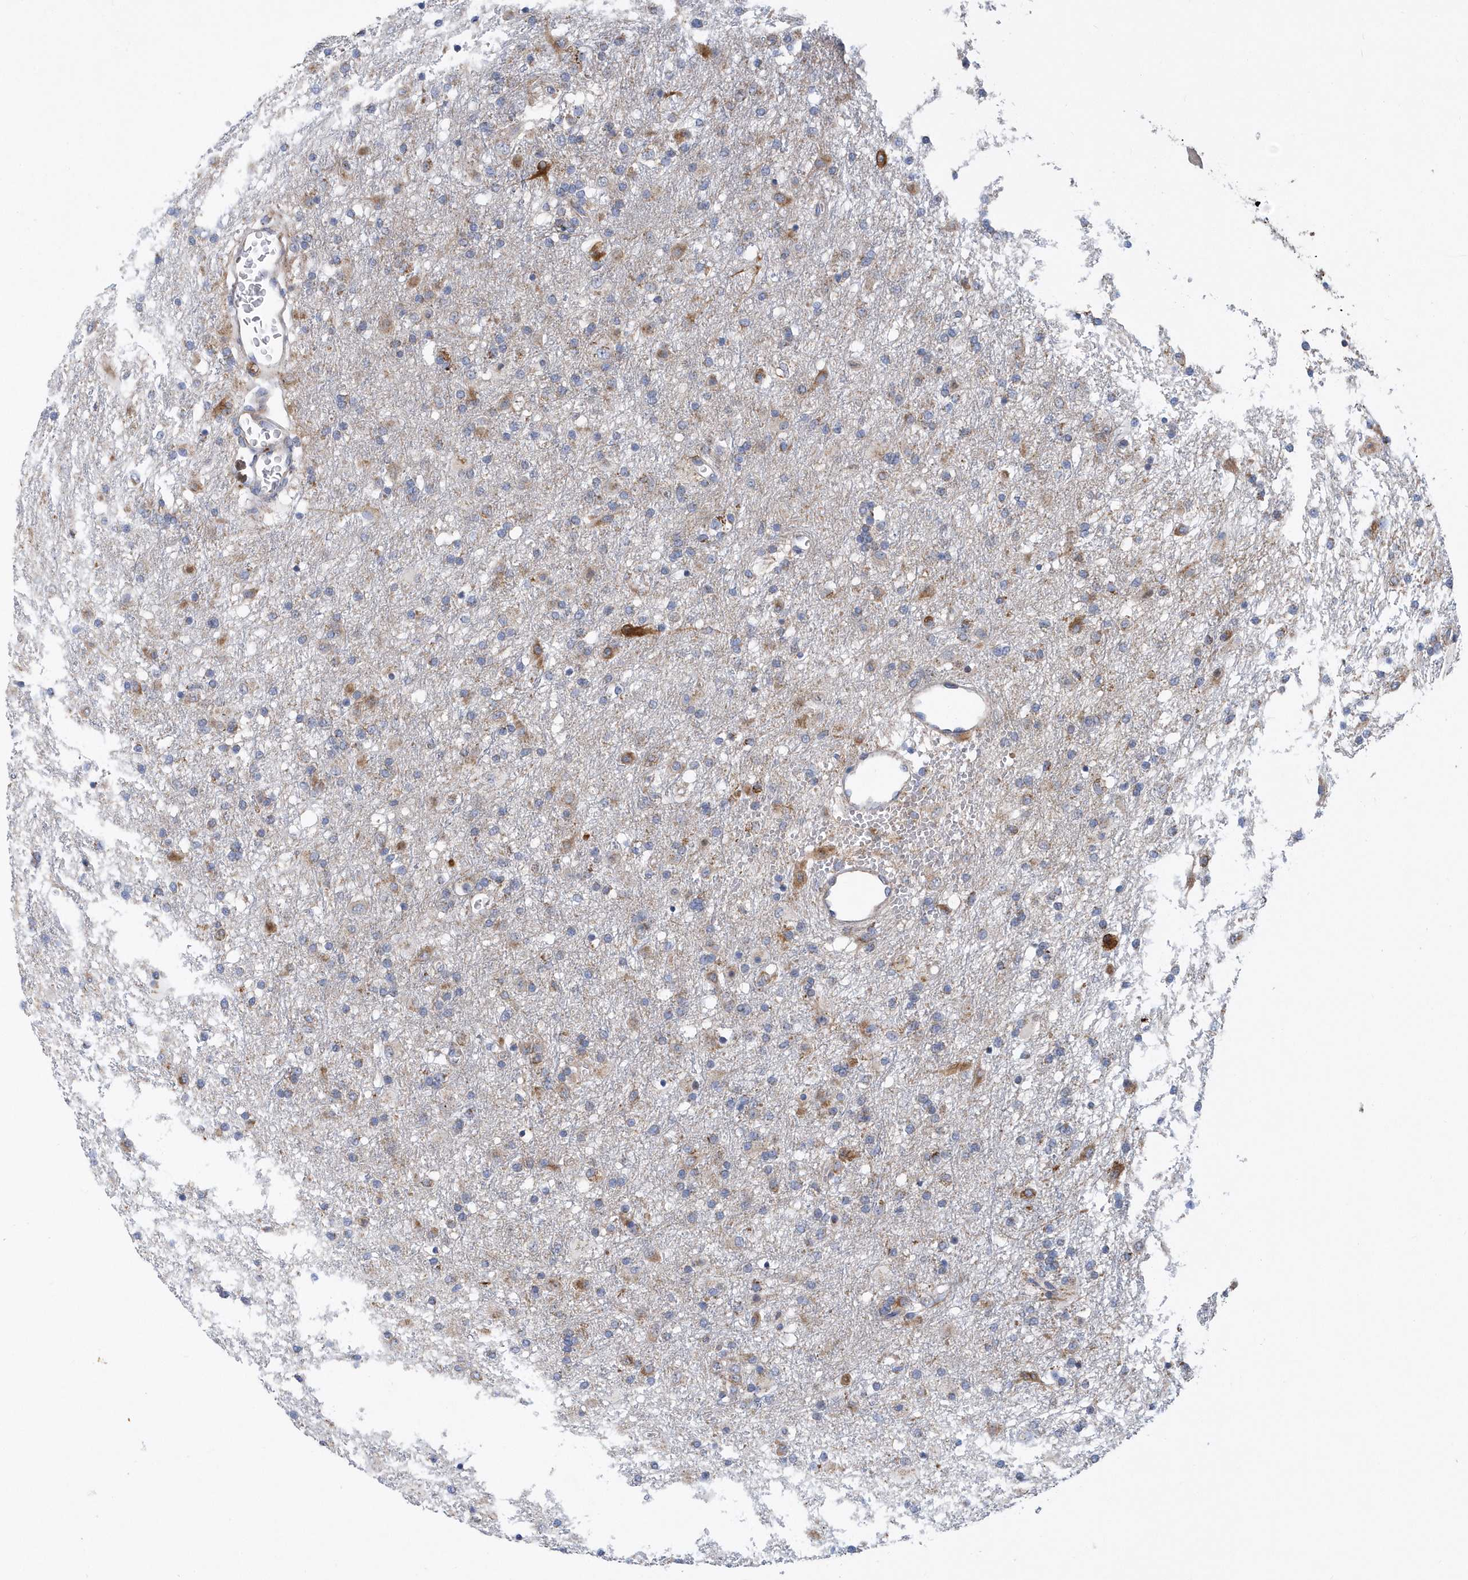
{"staining": {"intensity": "moderate", "quantity": "25%-75%", "location": "cytoplasmic/membranous"}, "tissue": "glioma", "cell_type": "Tumor cells", "image_type": "cancer", "snomed": [{"axis": "morphology", "description": "Glioma, malignant, Low grade"}, {"axis": "topography", "description": "Brain"}], "caption": "Protein expression analysis of malignant glioma (low-grade) demonstrates moderate cytoplasmic/membranous staining in about 25%-75% of tumor cells.", "gene": "VWA5B2", "patient": {"sex": "male", "age": 65}}